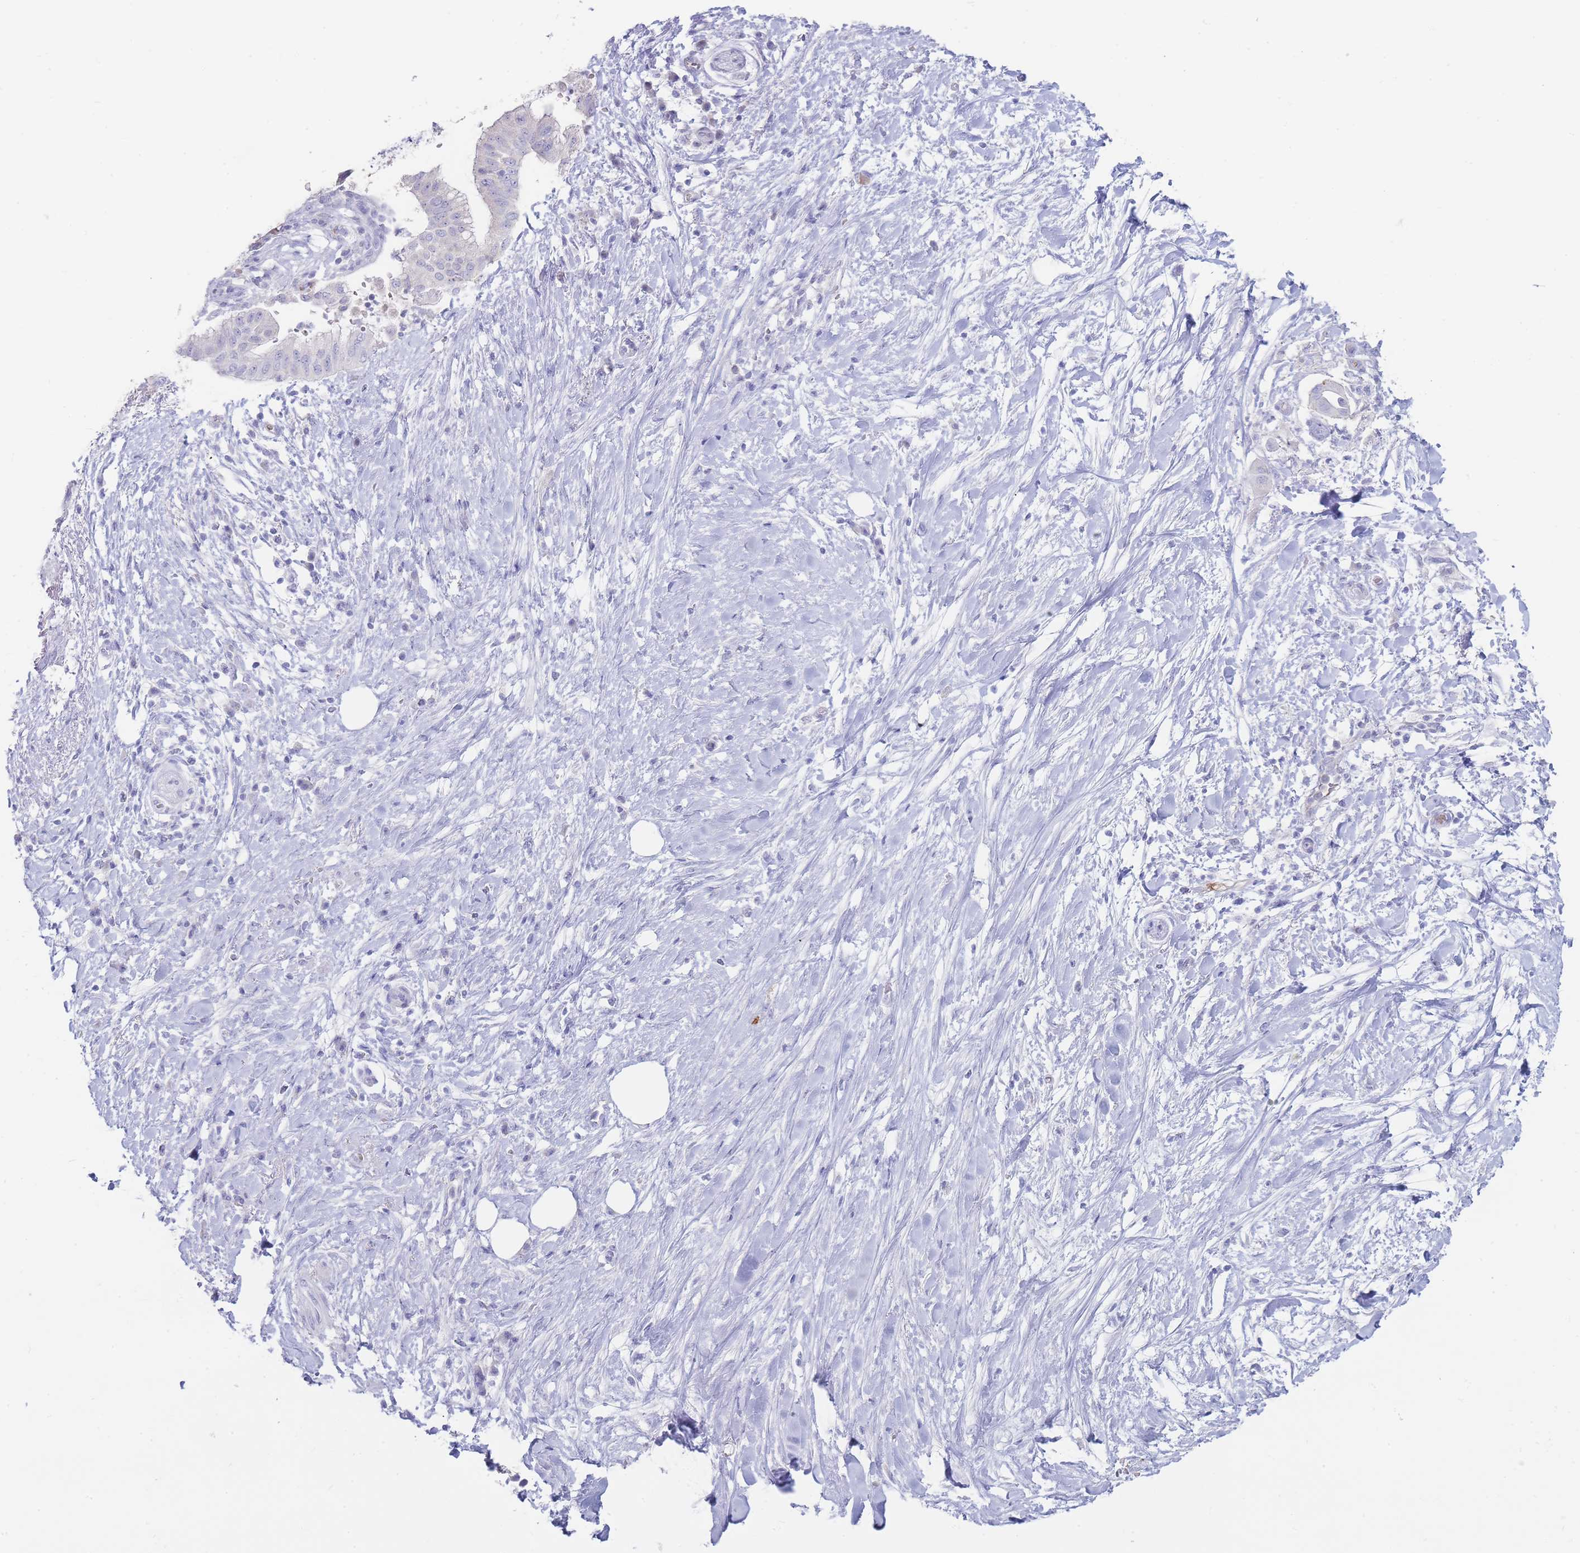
{"staining": {"intensity": "negative", "quantity": "none", "location": "none"}, "tissue": "pancreatic cancer", "cell_type": "Tumor cells", "image_type": "cancer", "snomed": [{"axis": "morphology", "description": "Adenocarcinoma, NOS"}, {"axis": "topography", "description": "Pancreas"}], "caption": "IHC micrograph of neoplastic tissue: human pancreatic adenocarcinoma stained with DAB shows no significant protein staining in tumor cells.", "gene": "HBG2", "patient": {"sex": "male", "age": 68}}